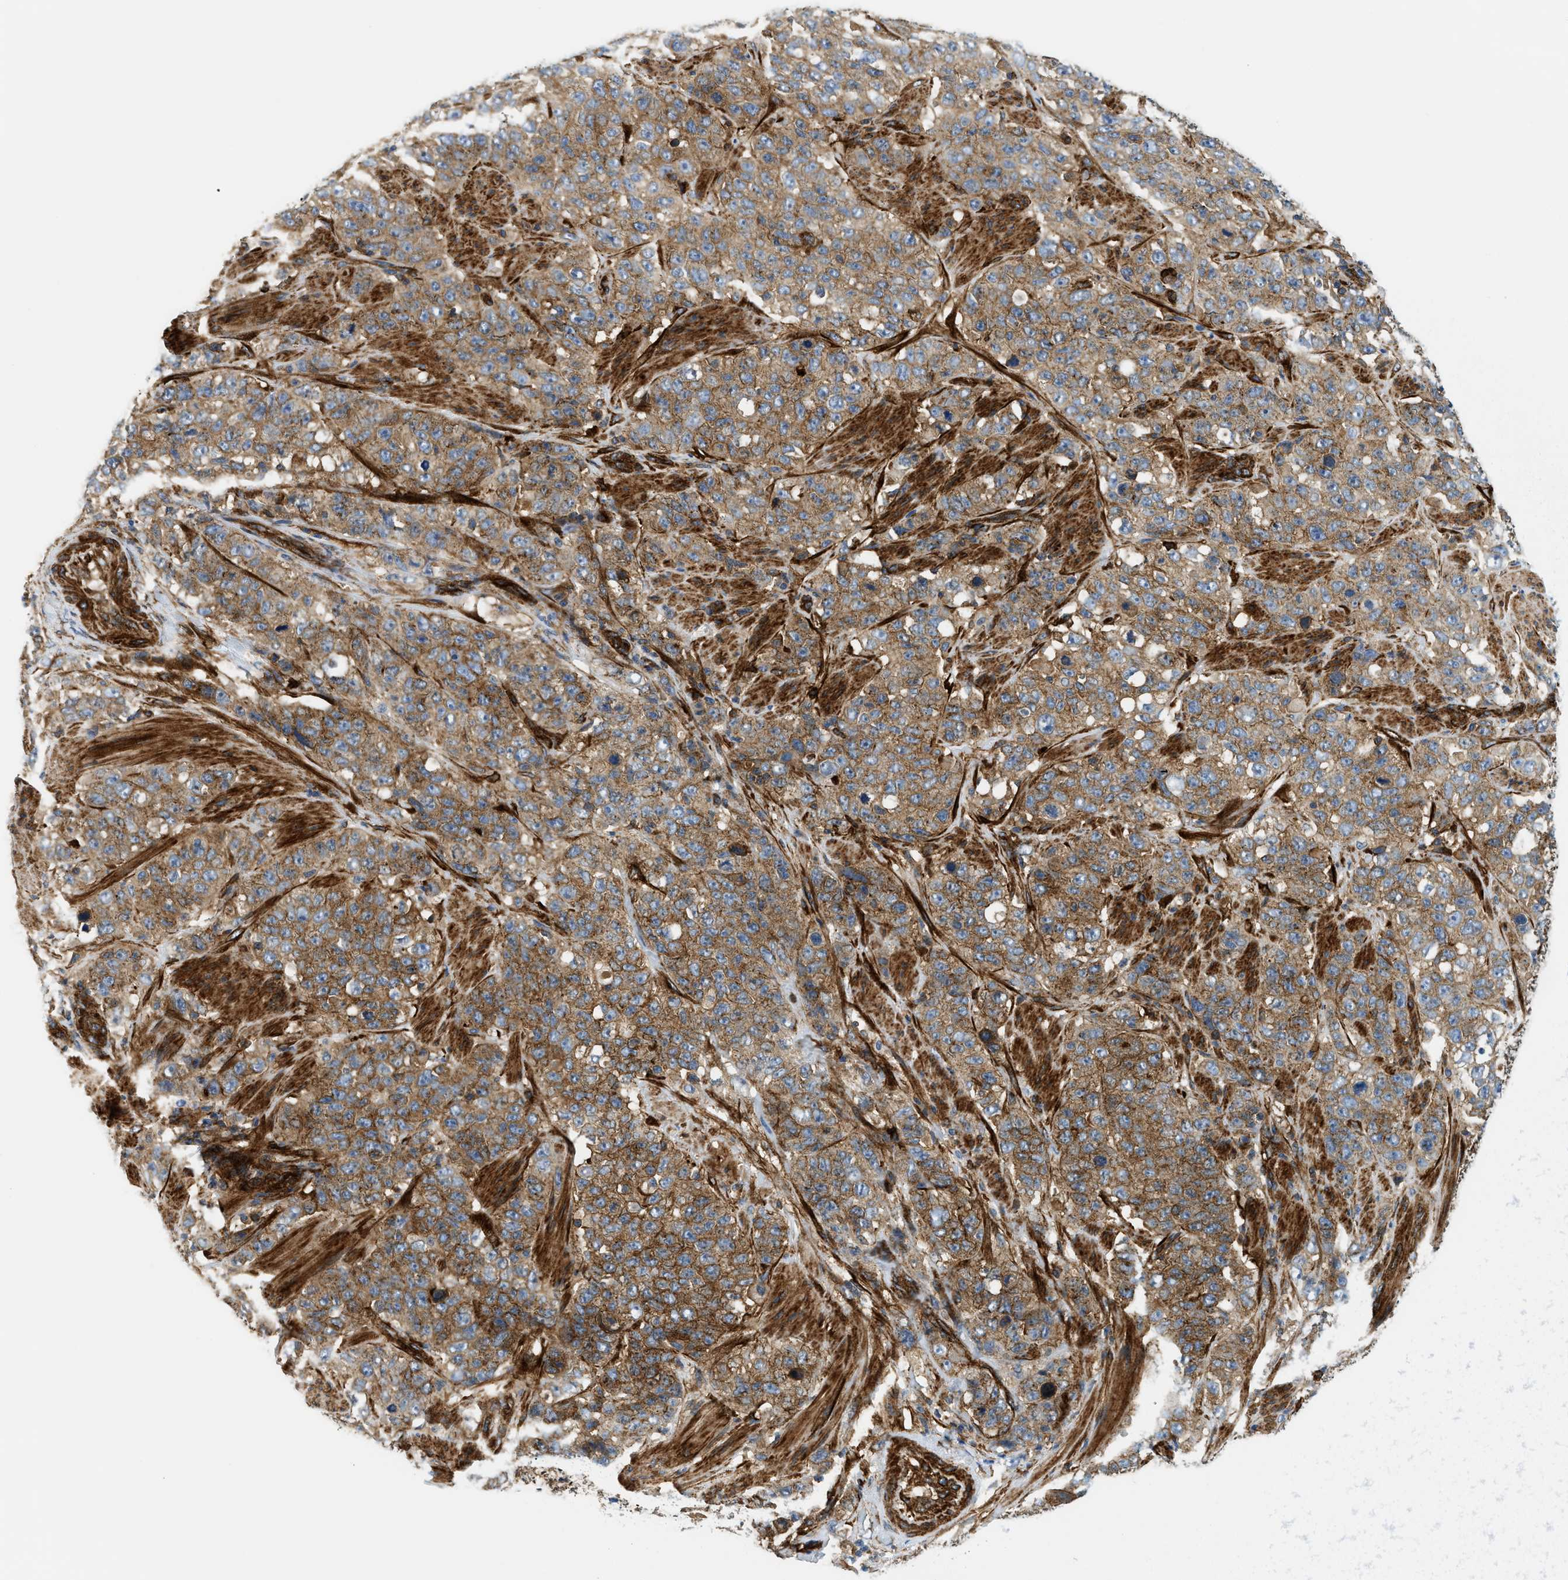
{"staining": {"intensity": "moderate", "quantity": ">75%", "location": "cytoplasmic/membranous"}, "tissue": "stomach cancer", "cell_type": "Tumor cells", "image_type": "cancer", "snomed": [{"axis": "morphology", "description": "Adenocarcinoma, NOS"}, {"axis": "topography", "description": "Stomach"}], "caption": "Human stomach cancer stained with a protein marker displays moderate staining in tumor cells.", "gene": "HIP1", "patient": {"sex": "male", "age": 48}}